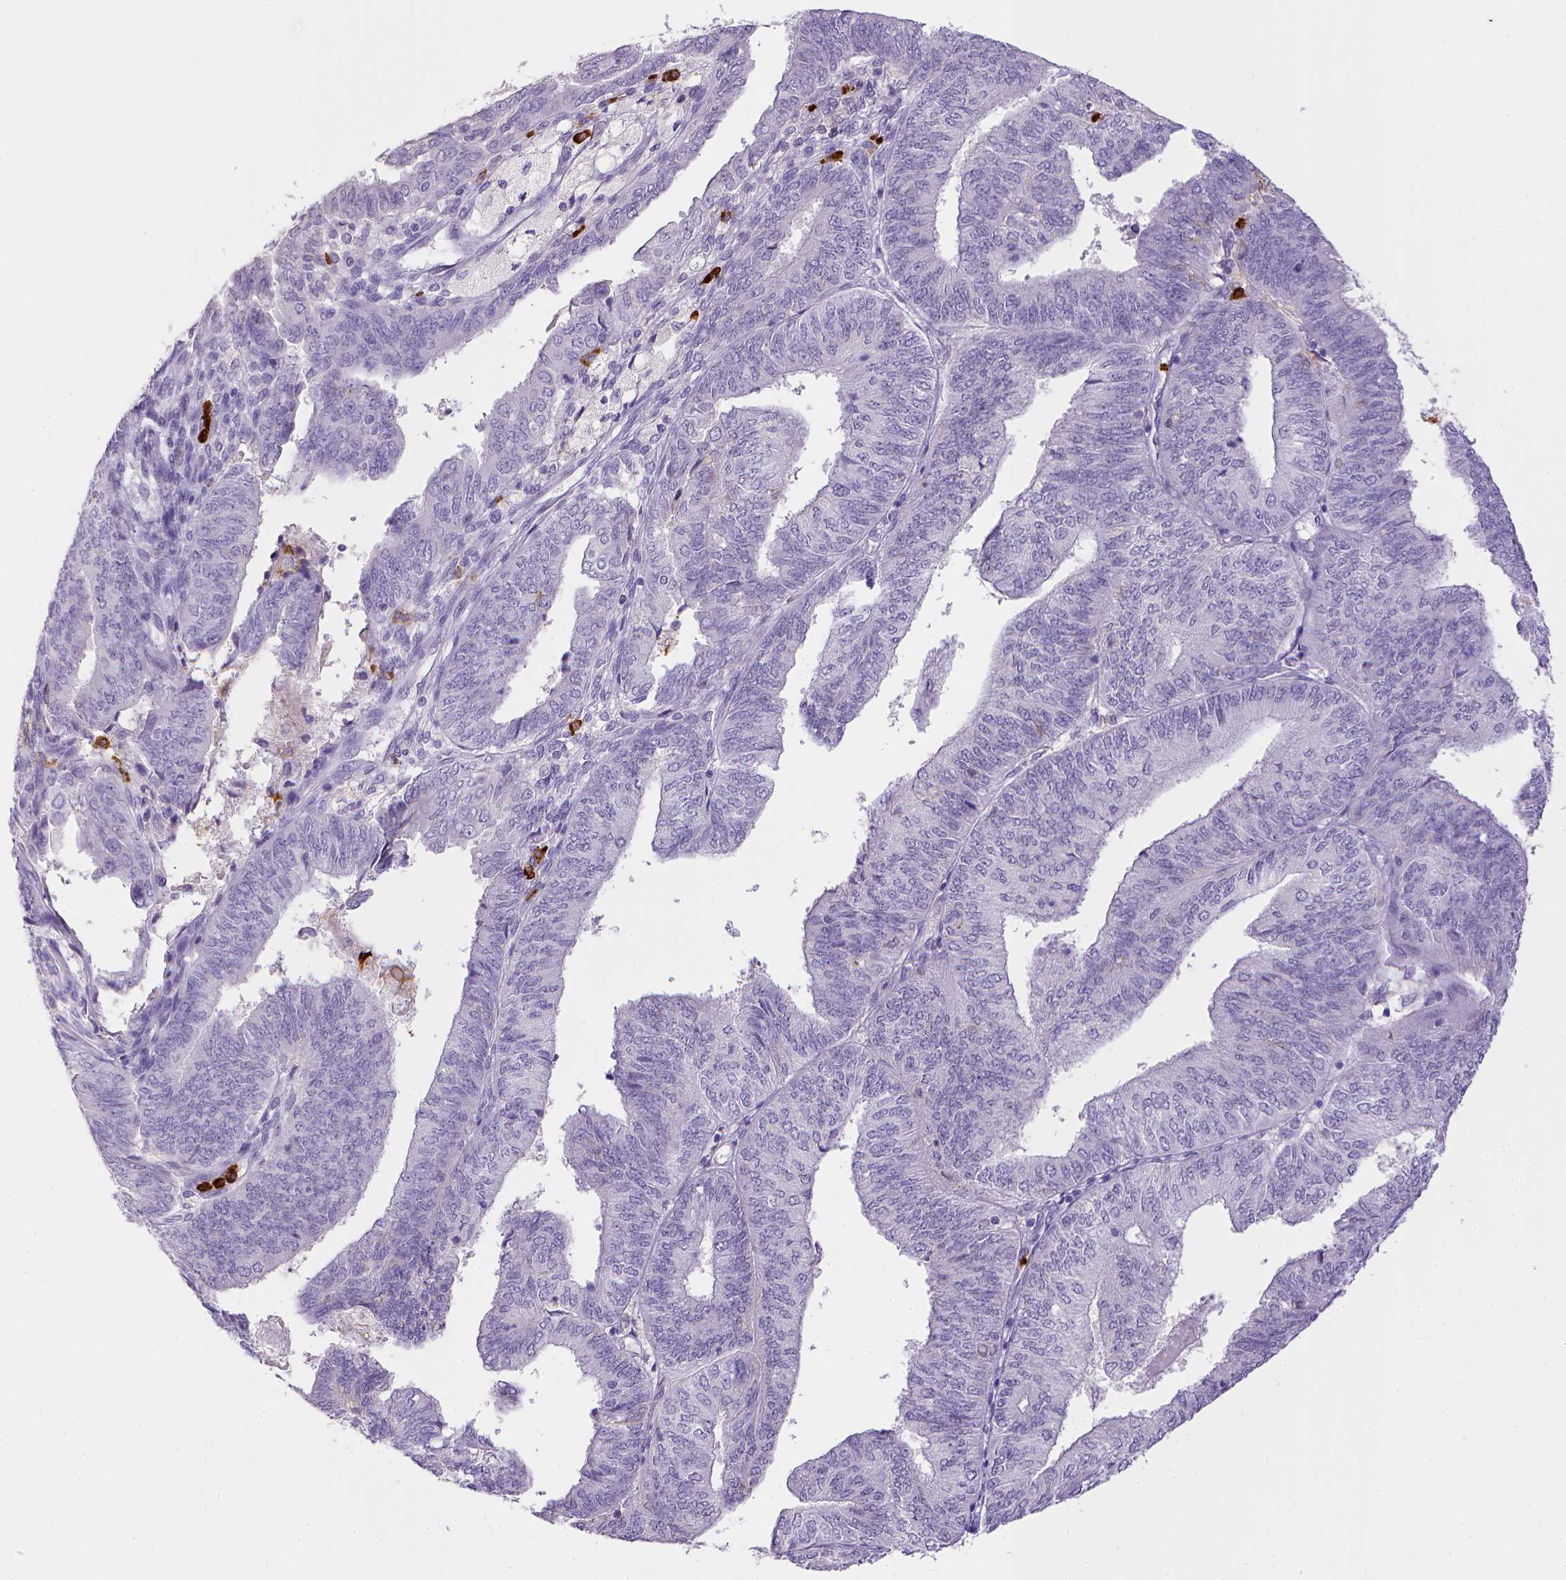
{"staining": {"intensity": "negative", "quantity": "none", "location": "none"}, "tissue": "endometrial cancer", "cell_type": "Tumor cells", "image_type": "cancer", "snomed": [{"axis": "morphology", "description": "Adenocarcinoma, NOS"}, {"axis": "topography", "description": "Endometrium"}], "caption": "An IHC micrograph of endometrial adenocarcinoma is shown. There is no staining in tumor cells of endometrial adenocarcinoma. (DAB (3,3'-diaminobenzidine) IHC with hematoxylin counter stain).", "gene": "ITGAM", "patient": {"sex": "female", "age": 58}}